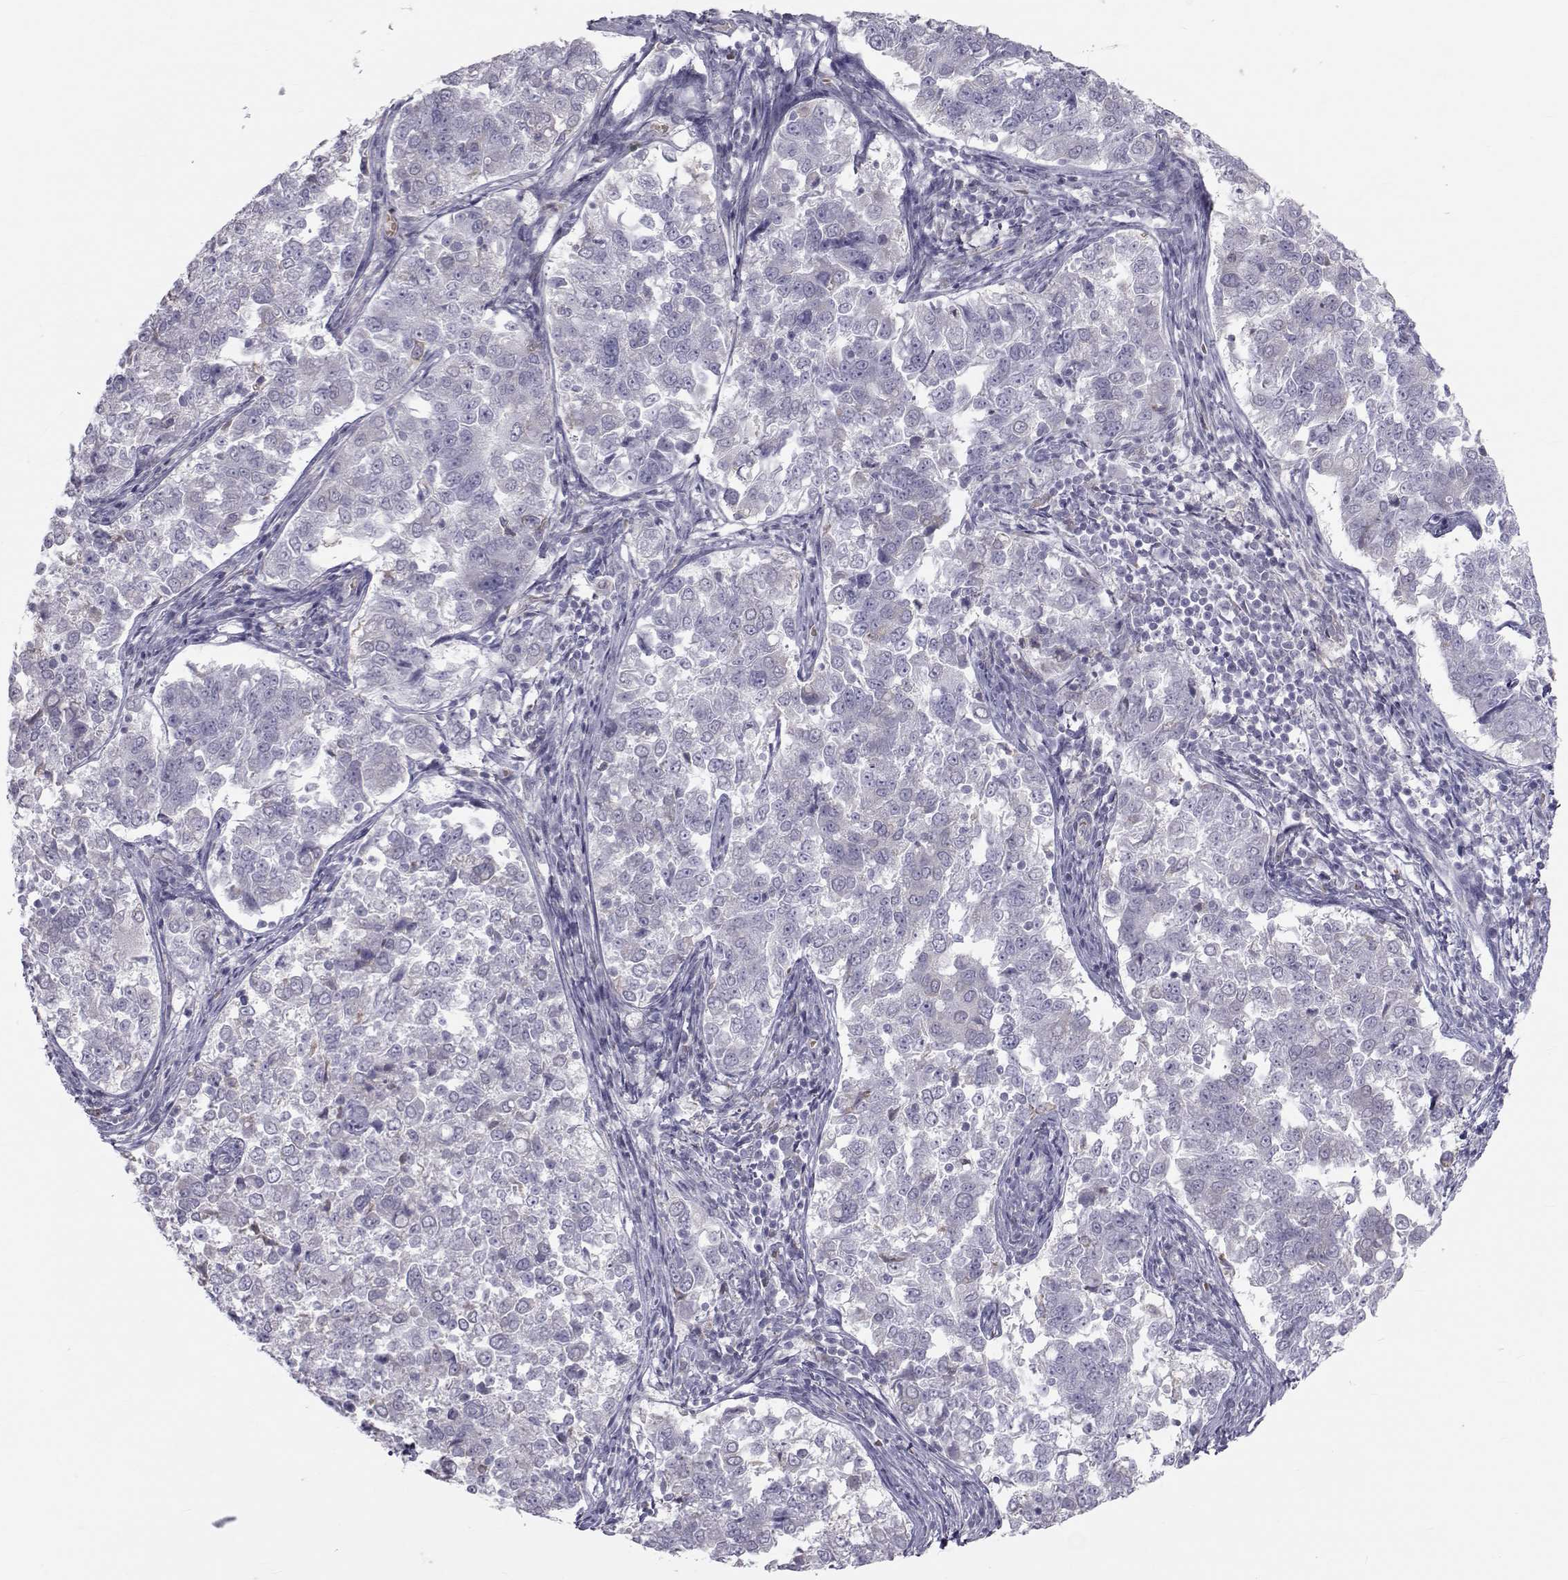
{"staining": {"intensity": "negative", "quantity": "none", "location": "none"}, "tissue": "endometrial cancer", "cell_type": "Tumor cells", "image_type": "cancer", "snomed": [{"axis": "morphology", "description": "Adenocarcinoma, NOS"}, {"axis": "topography", "description": "Endometrium"}], "caption": "Tumor cells are negative for protein expression in human endometrial cancer.", "gene": "GARIN3", "patient": {"sex": "female", "age": 43}}